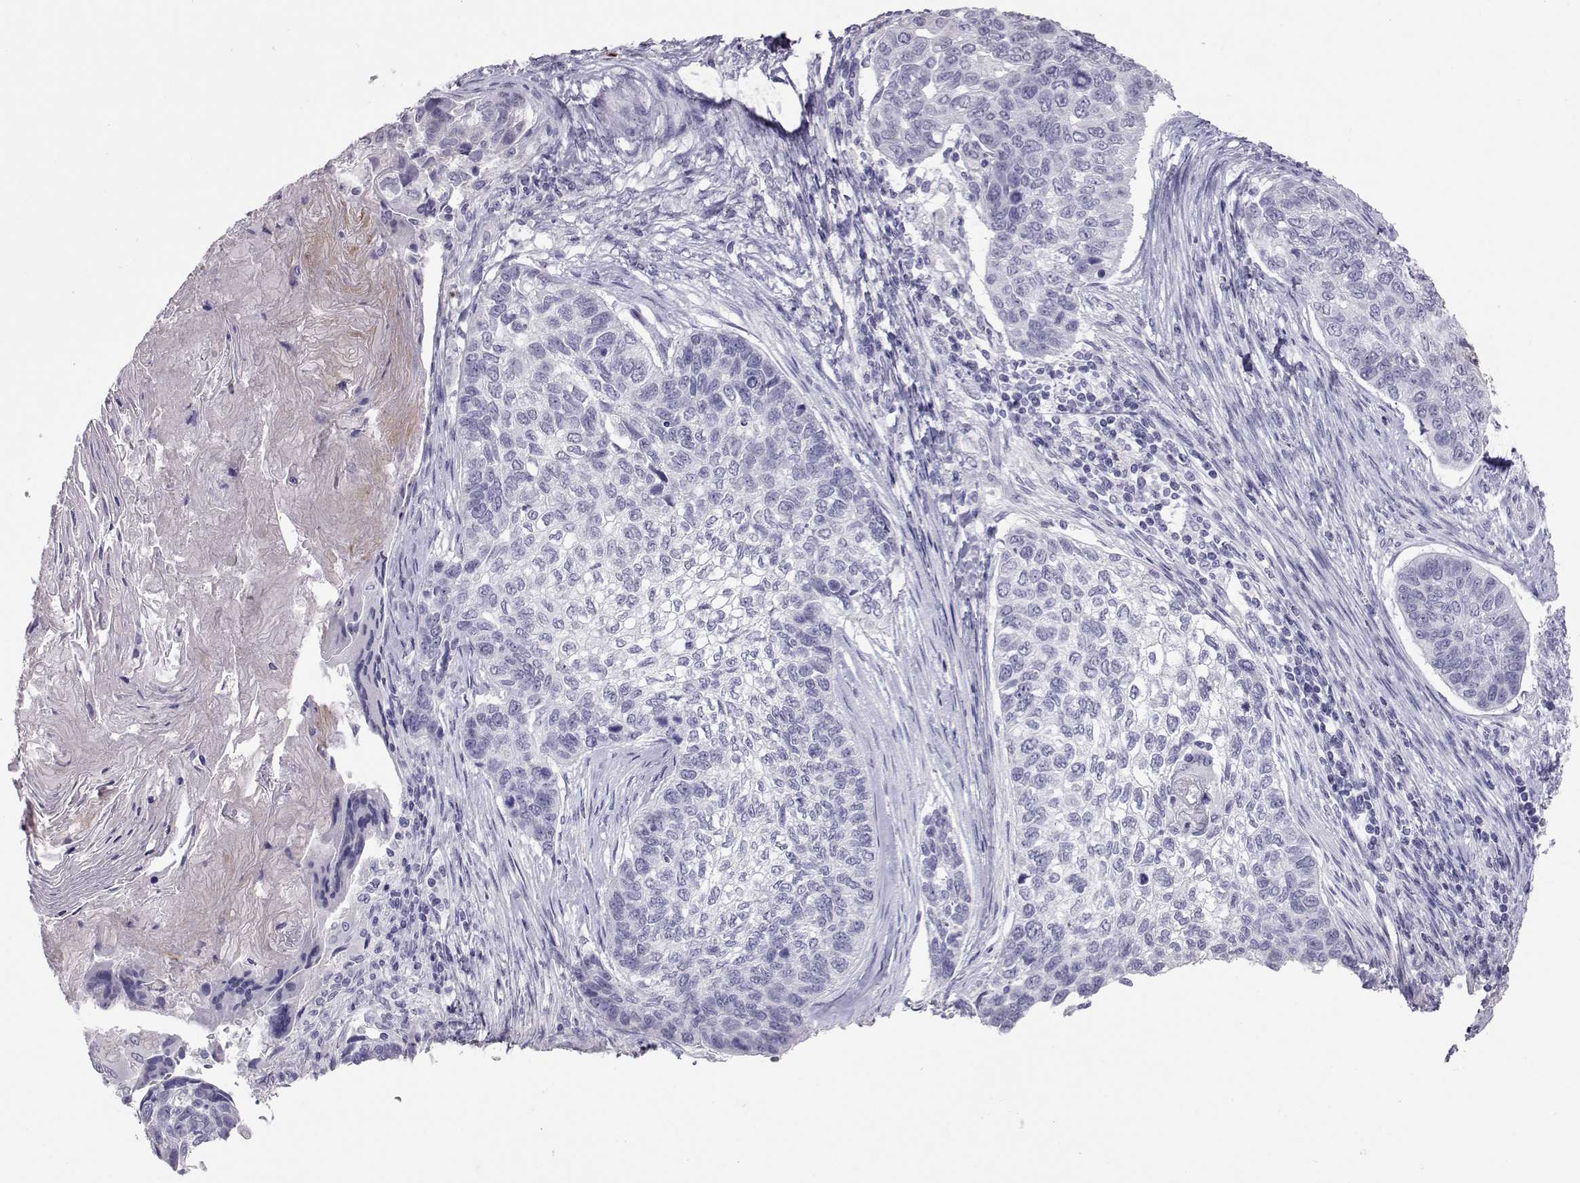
{"staining": {"intensity": "negative", "quantity": "none", "location": "none"}, "tissue": "lung cancer", "cell_type": "Tumor cells", "image_type": "cancer", "snomed": [{"axis": "morphology", "description": "Squamous cell carcinoma, NOS"}, {"axis": "topography", "description": "Lung"}], "caption": "High power microscopy photomicrograph of an IHC image of lung cancer (squamous cell carcinoma), revealing no significant positivity in tumor cells.", "gene": "PMCH", "patient": {"sex": "male", "age": 69}}